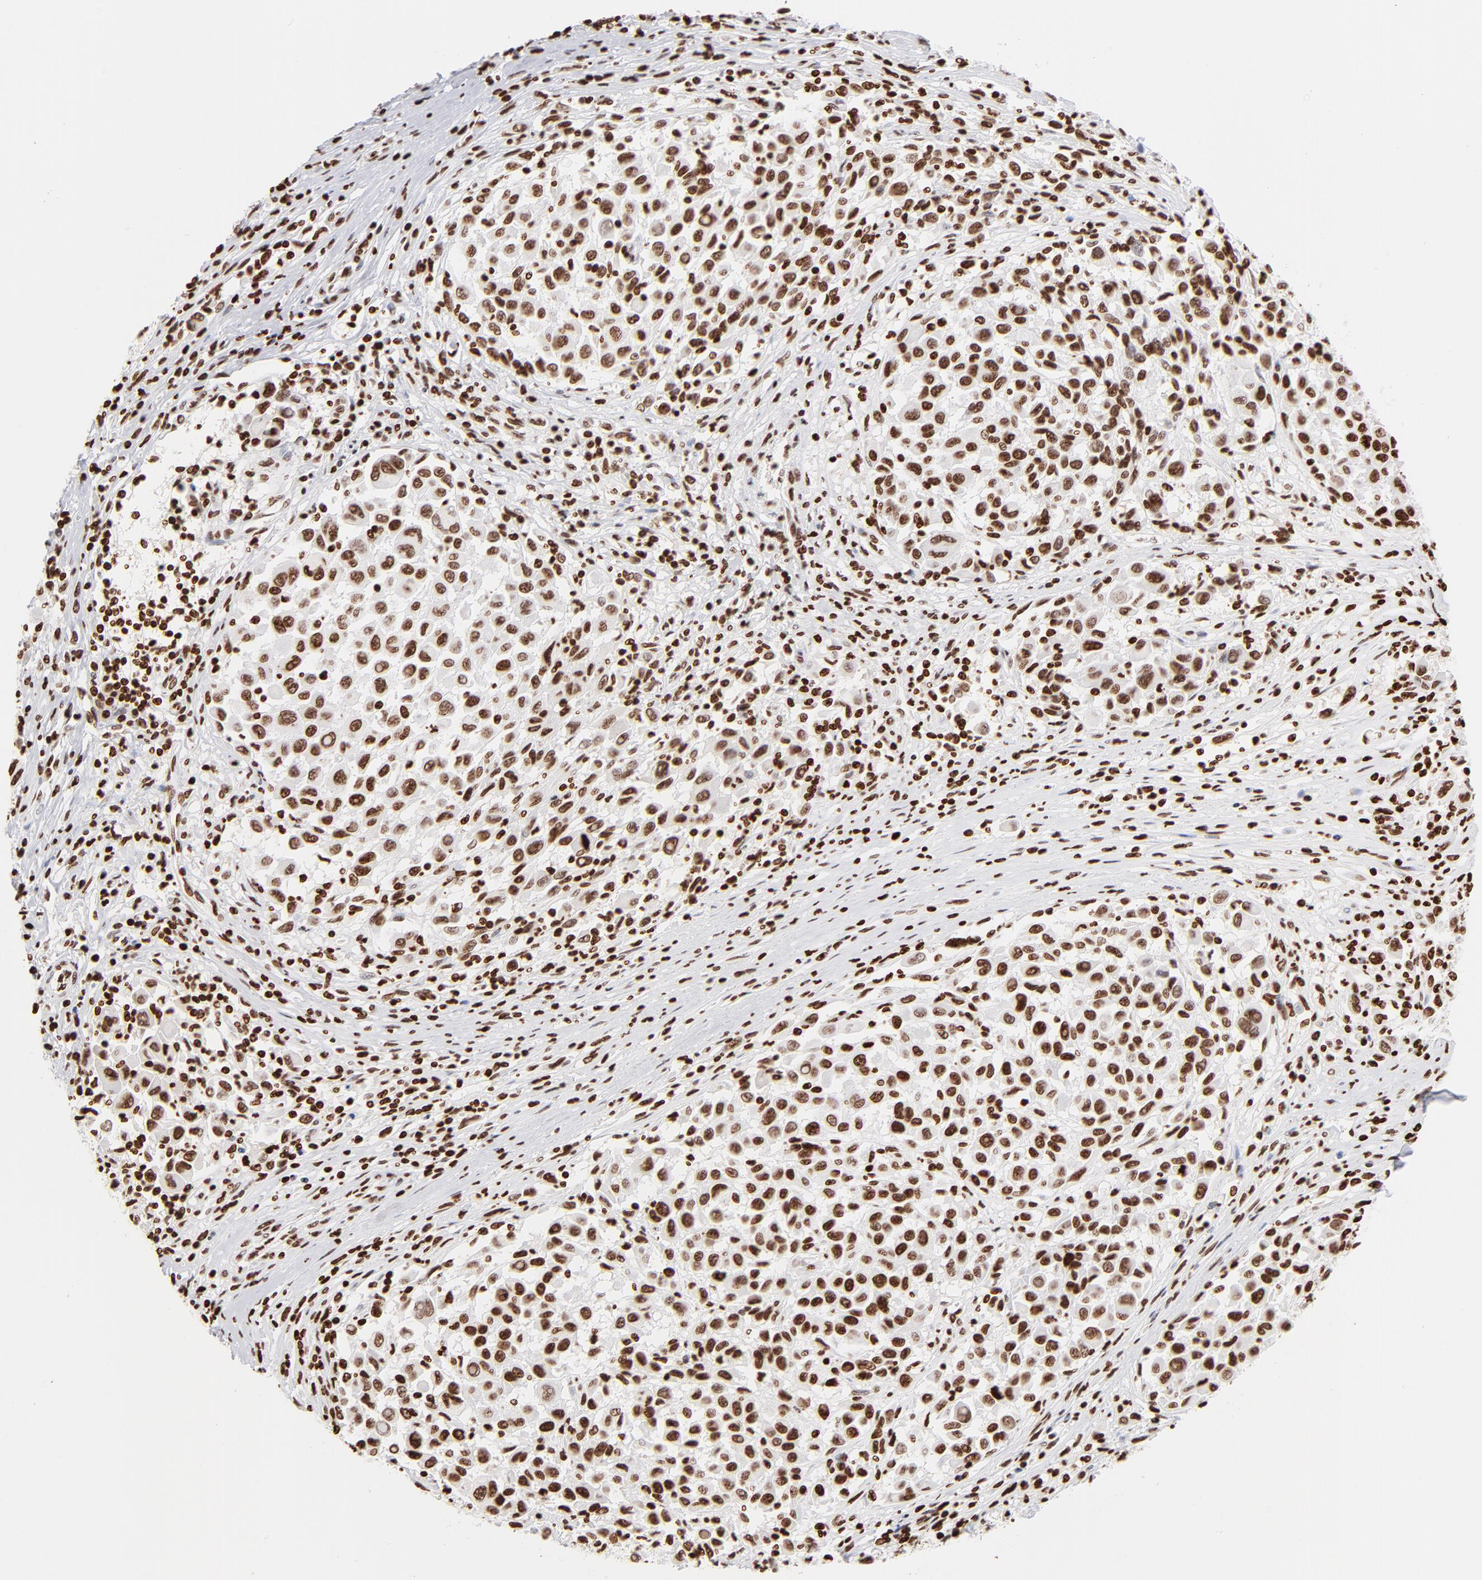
{"staining": {"intensity": "strong", "quantity": "25%-75%", "location": "nuclear"}, "tissue": "melanoma", "cell_type": "Tumor cells", "image_type": "cancer", "snomed": [{"axis": "morphology", "description": "Malignant melanoma, Metastatic site"}, {"axis": "topography", "description": "Lymph node"}], "caption": "Immunohistochemical staining of human malignant melanoma (metastatic site) reveals strong nuclear protein positivity in approximately 25%-75% of tumor cells. (brown staining indicates protein expression, while blue staining denotes nuclei).", "gene": "RTL4", "patient": {"sex": "male", "age": 61}}